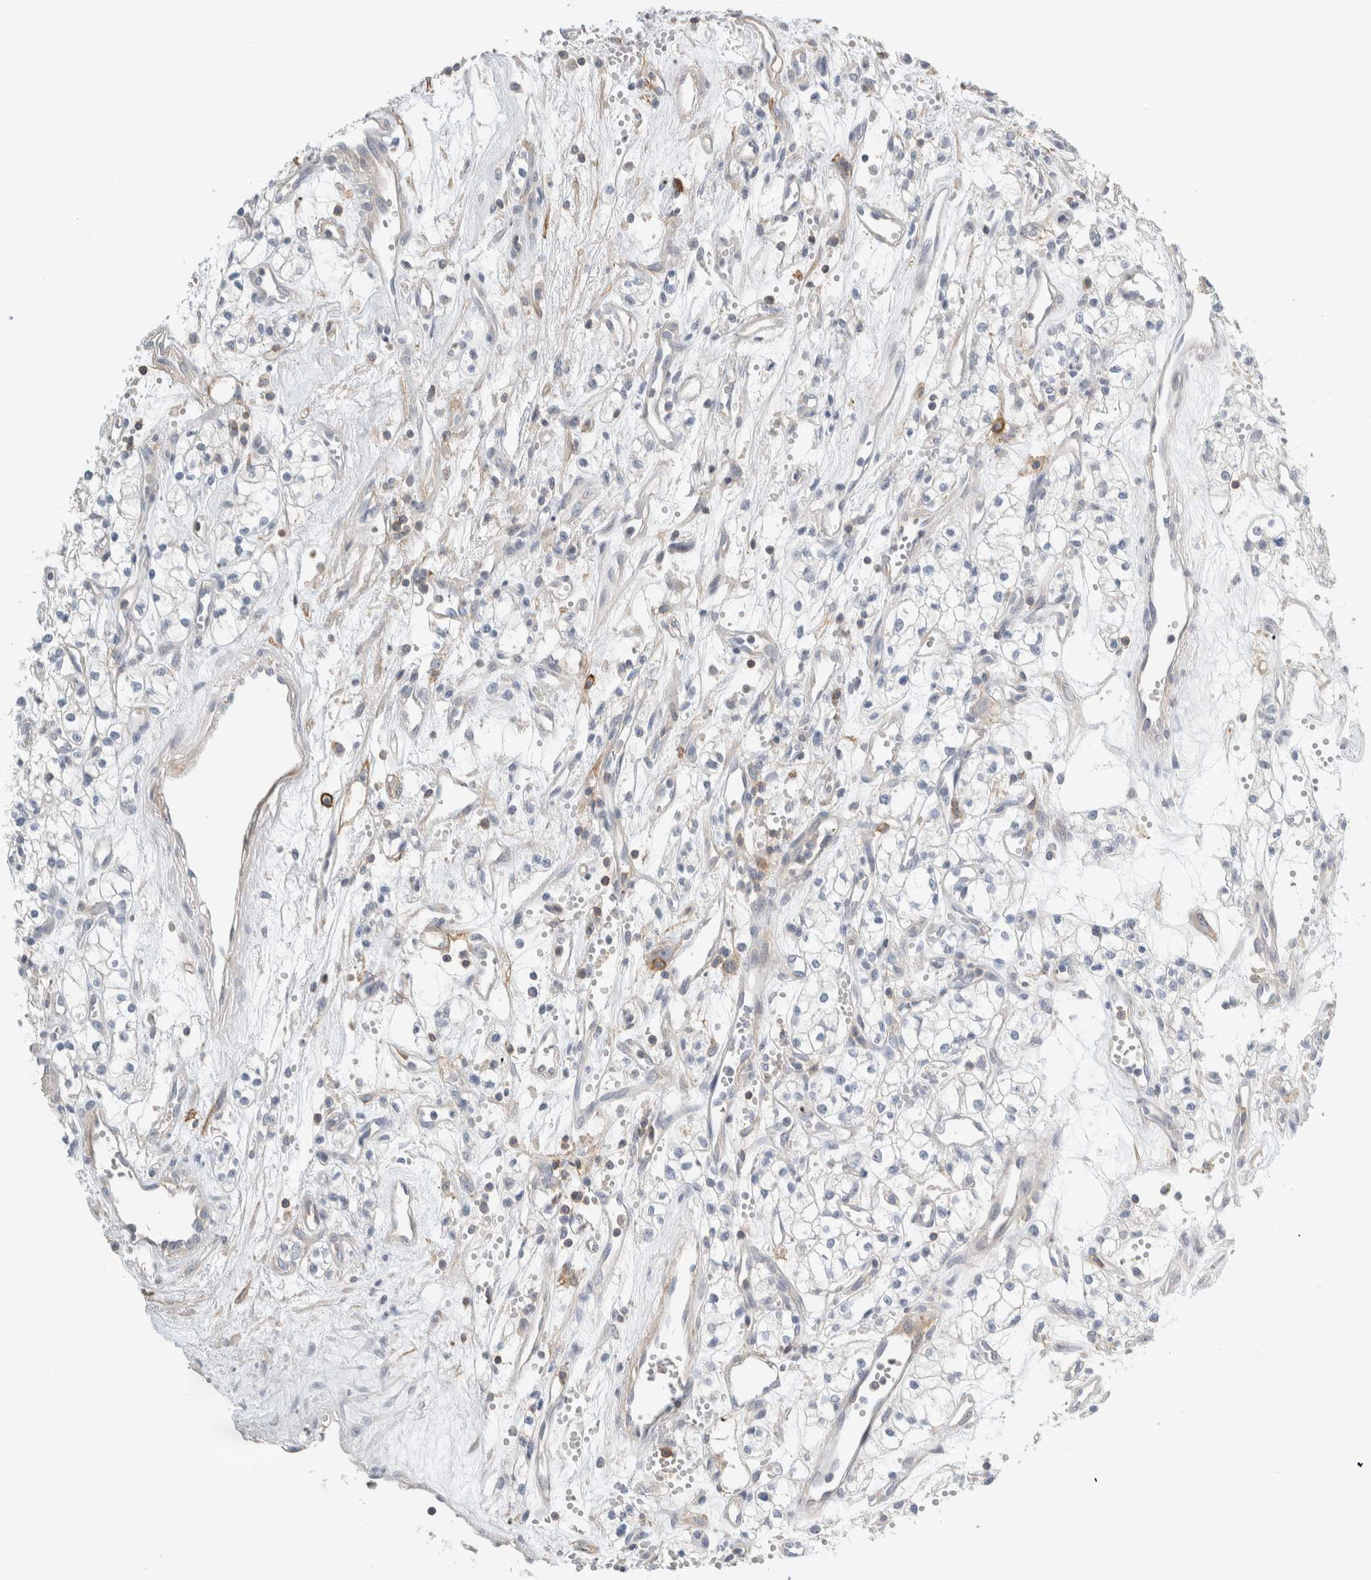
{"staining": {"intensity": "negative", "quantity": "none", "location": "none"}, "tissue": "renal cancer", "cell_type": "Tumor cells", "image_type": "cancer", "snomed": [{"axis": "morphology", "description": "Adenocarcinoma, NOS"}, {"axis": "topography", "description": "Kidney"}], "caption": "The histopathology image reveals no staining of tumor cells in renal cancer.", "gene": "ERCC6L2", "patient": {"sex": "male", "age": 59}}